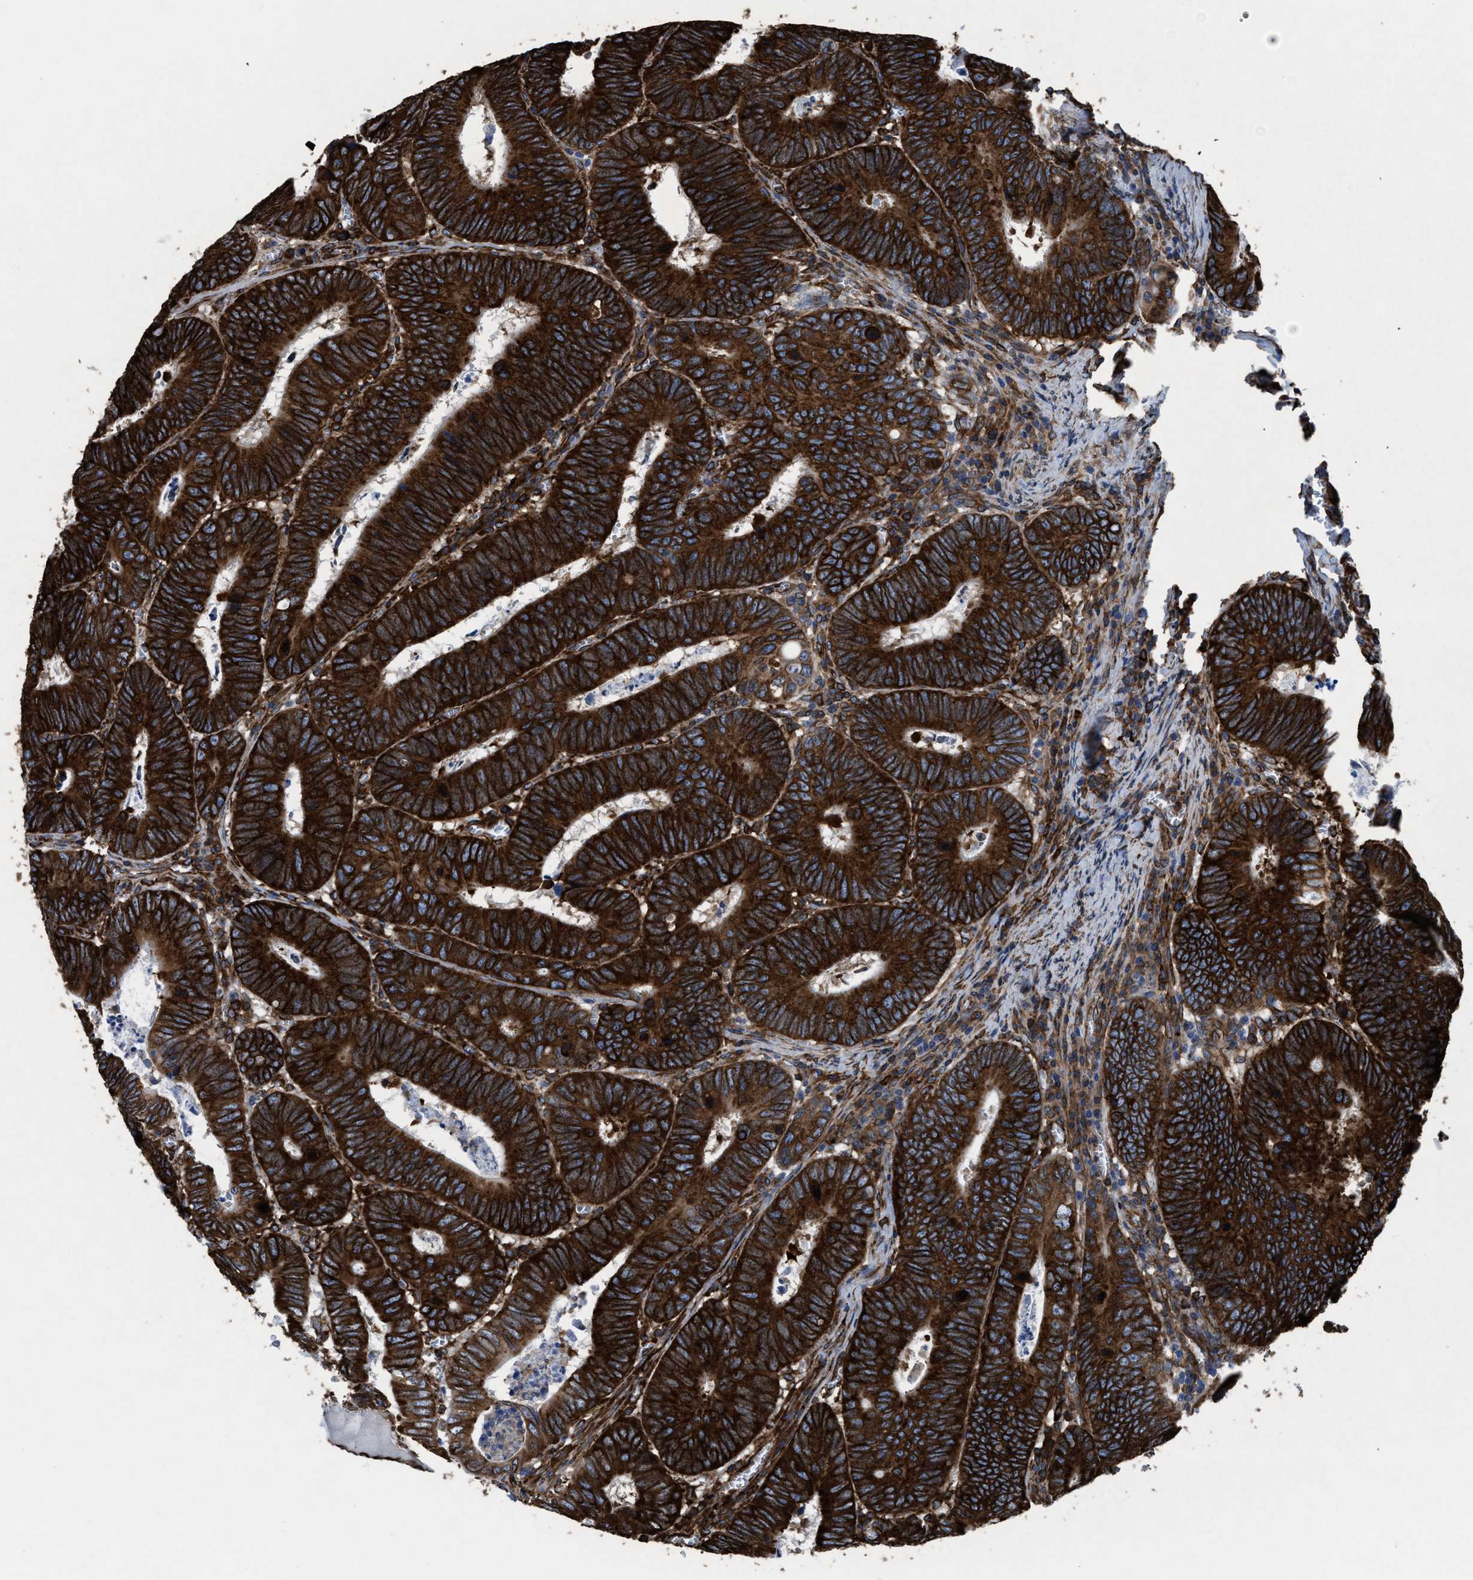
{"staining": {"intensity": "strong", "quantity": ">75%", "location": "cytoplasmic/membranous"}, "tissue": "colorectal cancer", "cell_type": "Tumor cells", "image_type": "cancer", "snomed": [{"axis": "morphology", "description": "Inflammation, NOS"}, {"axis": "morphology", "description": "Adenocarcinoma, NOS"}, {"axis": "topography", "description": "Colon"}], "caption": "An immunohistochemistry (IHC) photomicrograph of tumor tissue is shown. Protein staining in brown shows strong cytoplasmic/membranous positivity in adenocarcinoma (colorectal) within tumor cells.", "gene": "CAPRIN1", "patient": {"sex": "male", "age": 72}}